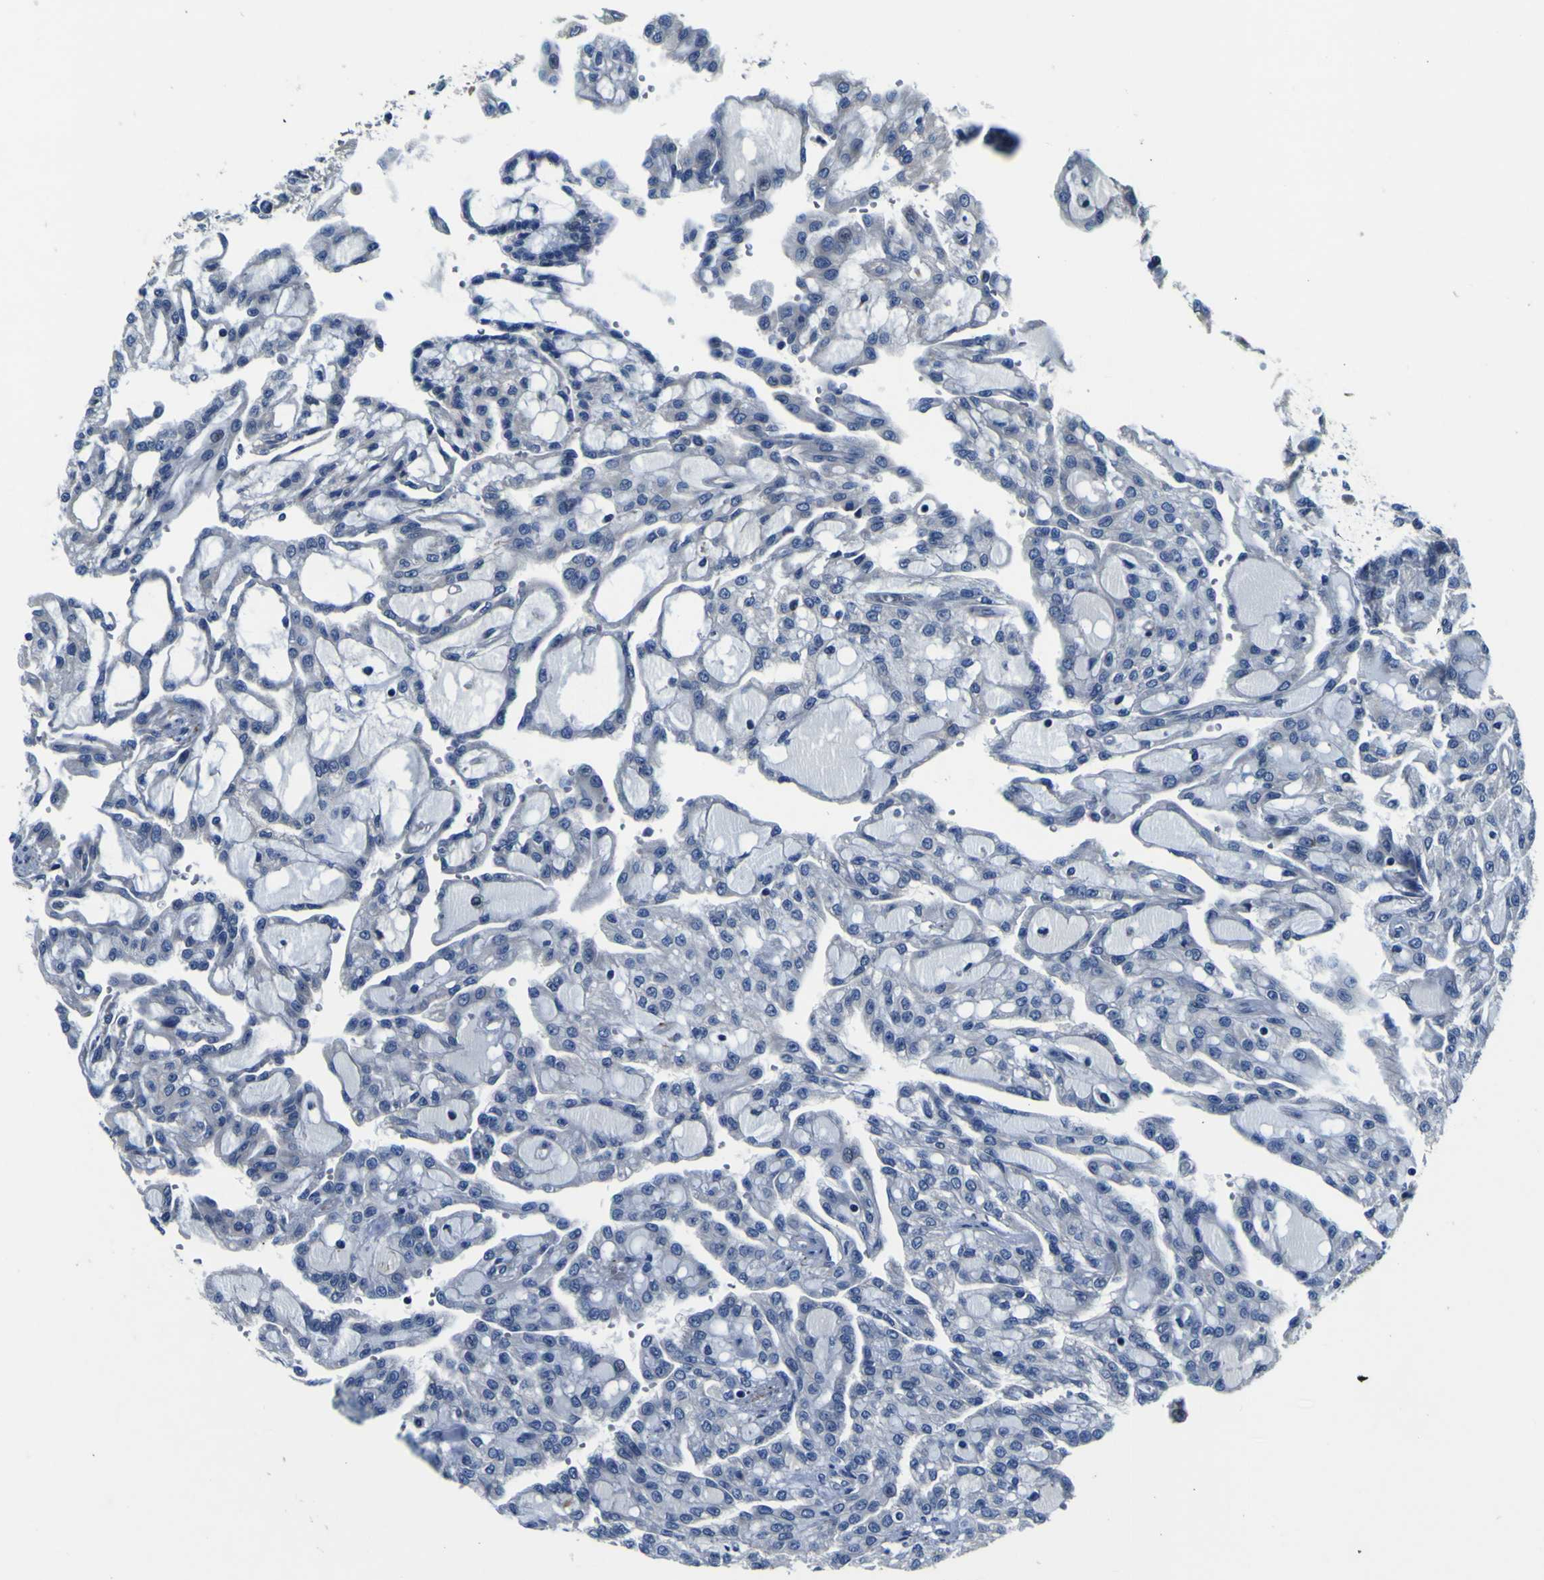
{"staining": {"intensity": "negative", "quantity": "none", "location": "none"}, "tissue": "renal cancer", "cell_type": "Tumor cells", "image_type": "cancer", "snomed": [{"axis": "morphology", "description": "Adenocarcinoma, NOS"}, {"axis": "topography", "description": "Kidney"}], "caption": "Immunohistochemistry photomicrograph of renal adenocarcinoma stained for a protein (brown), which demonstrates no positivity in tumor cells. (DAB IHC visualized using brightfield microscopy, high magnification).", "gene": "AGAP3", "patient": {"sex": "male", "age": 63}}